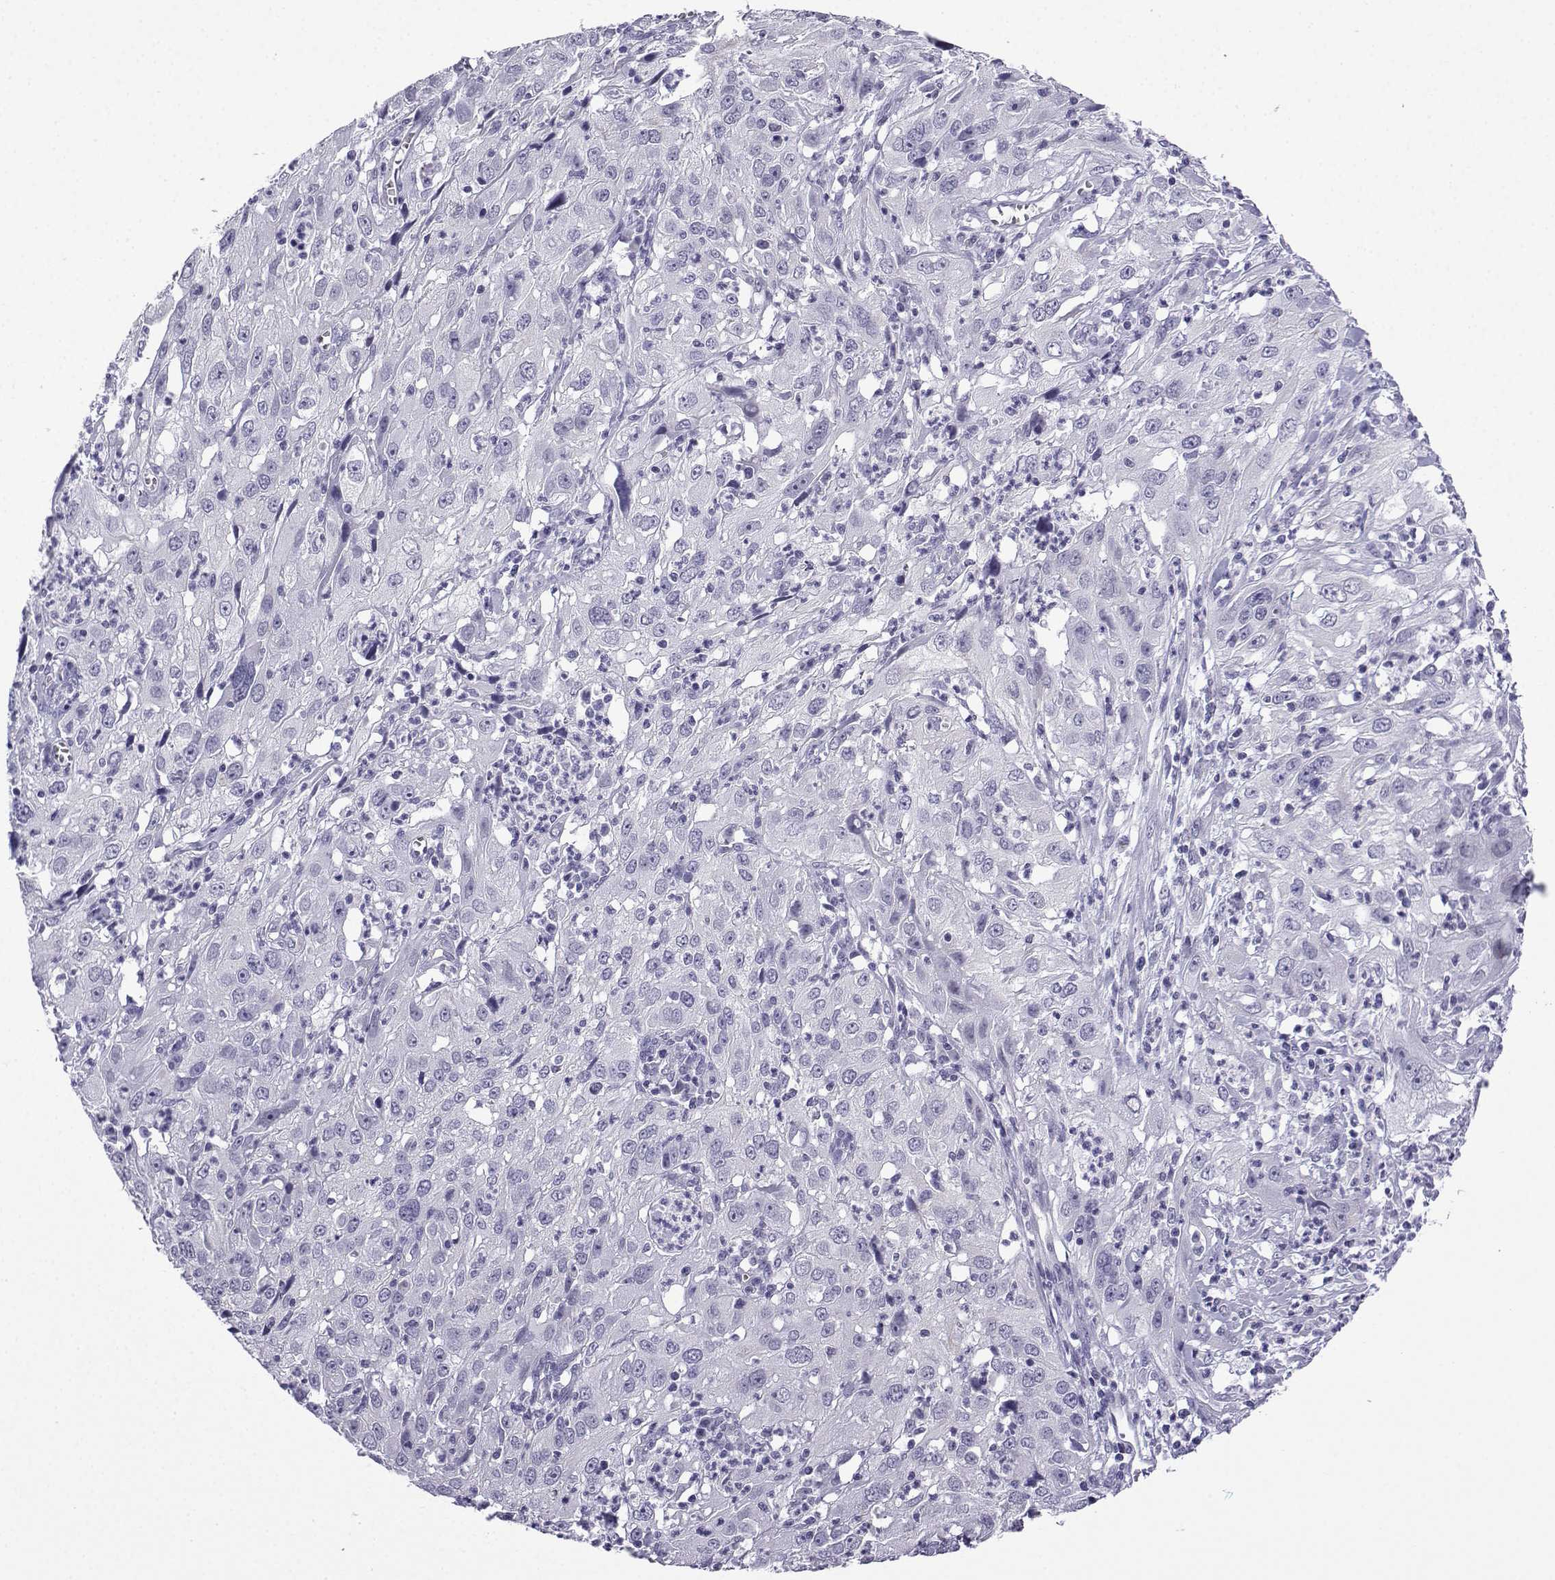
{"staining": {"intensity": "negative", "quantity": "none", "location": "none"}, "tissue": "cervical cancer", "cell_type": "Tumor cells", "image_type": "cancer", "snomed": [{"axis": "morphology", "description": "Squamous cell carcinoma, NOS"}, {"axis": "topography", "description": "Cervix"}], "caption": "IHC image of neoplastic tissue: squamous cell carcinoma (cervical) stained with DAB (3,3'-diaminobenzidine) reveals no significant protein staining in tumor cells.", "gene": "ACRBP", "patient": {"sex": "female", "age": 32}}